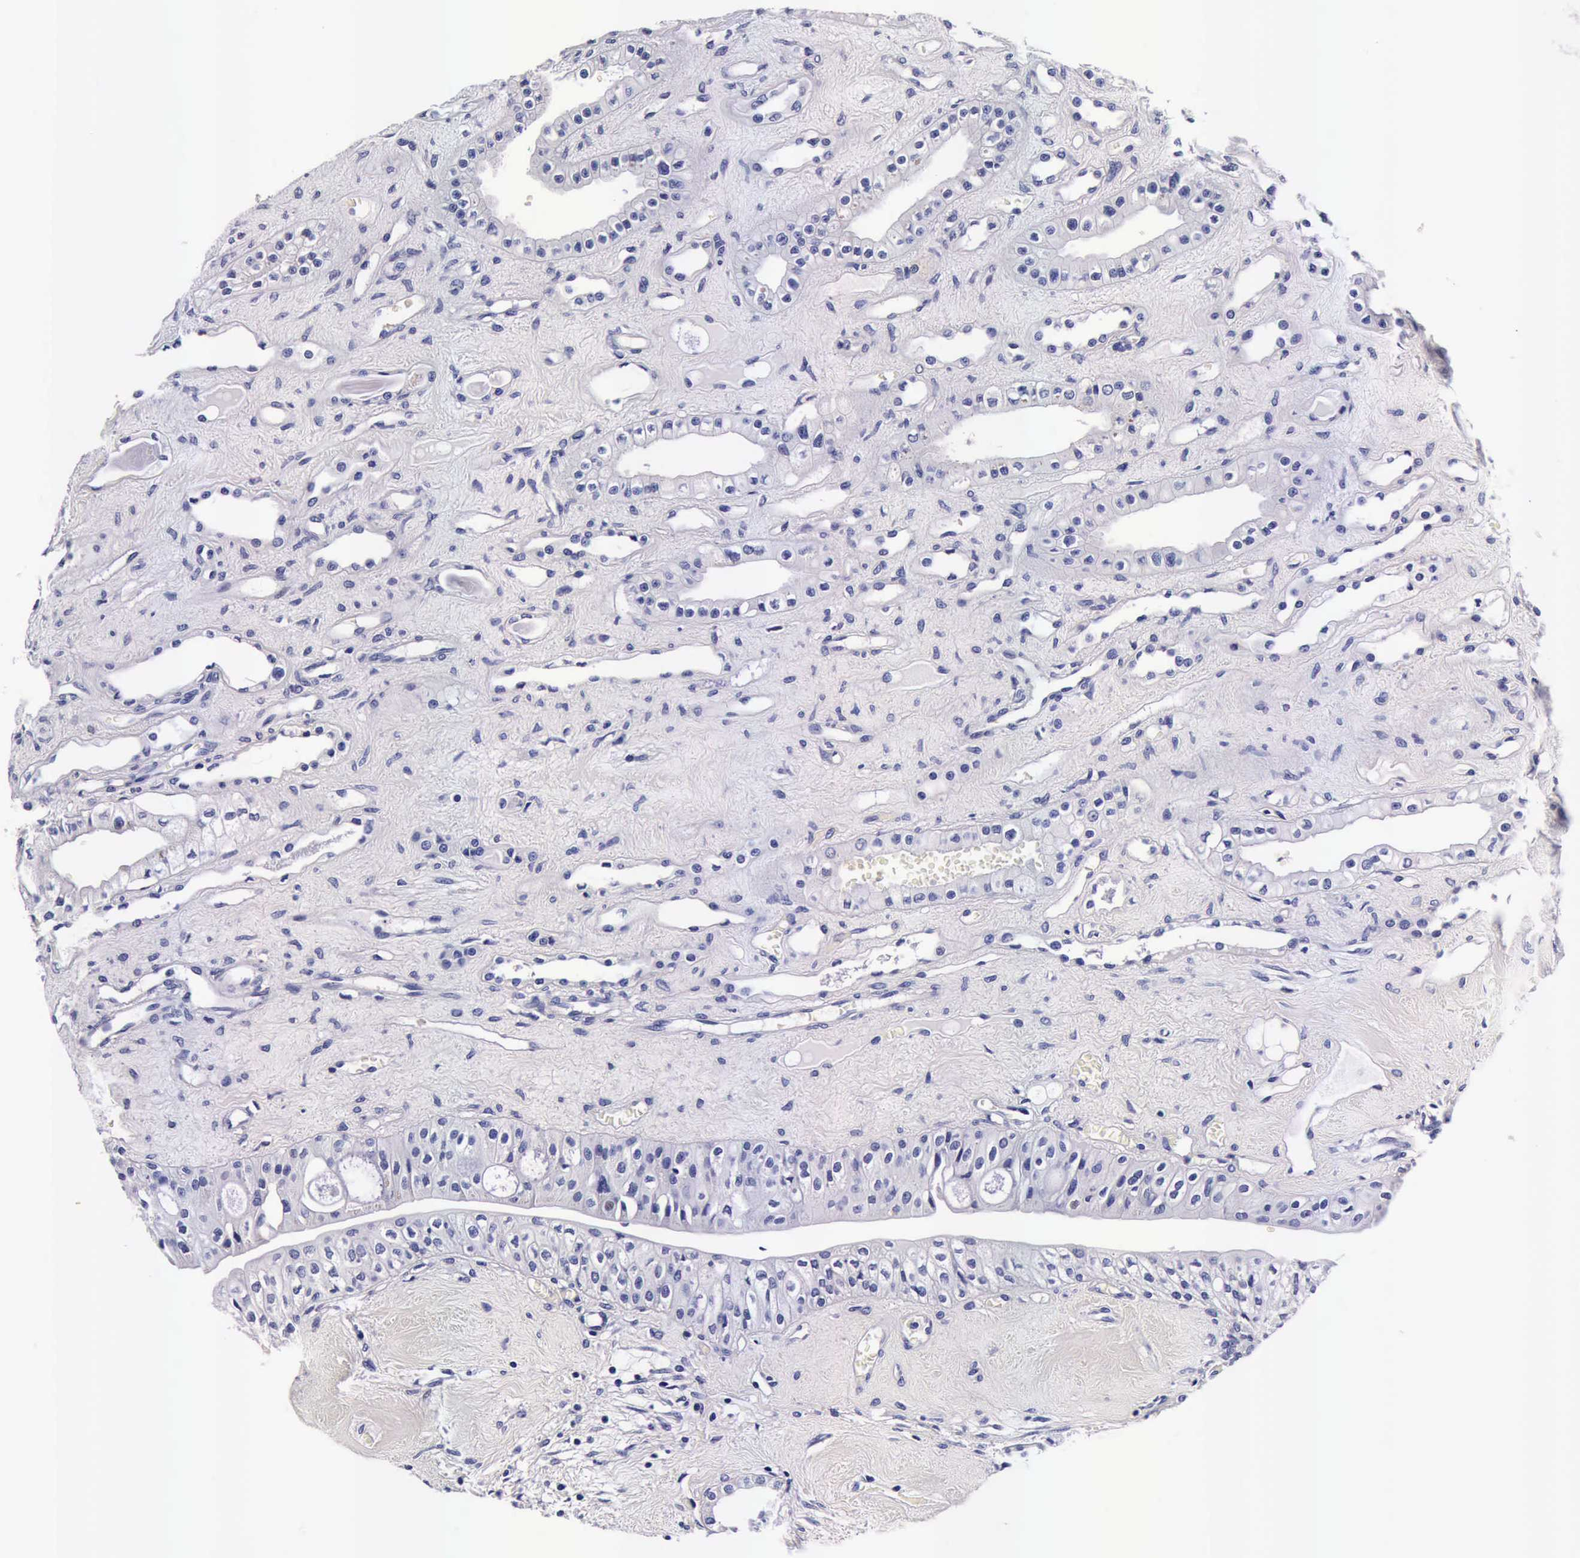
{"staining": {"intensity": "negative", "quantity": "none", "location": "none"}, "tissue": "urinary bladder", "cell_type": "Urothelial cells", "image_type": "normal", "snomed": [{"axis": "morphology", "description": "Normal tissue, NOS"}, {"axis": "topography", "description": "Kidney"}, {"axis": "topography", "description": "Urinary bladder"}], "caption": "Immunohistochemistry of normal urinary bladder reveals no staining in urothelial cells. The staining is performed using DAB (3,3'-diaminobenzidine) brown chromogen with nuclei counter-stained in using hematoxylin.", "gene": "IAPP", "patient": {"sex": "male", "age": 67}}